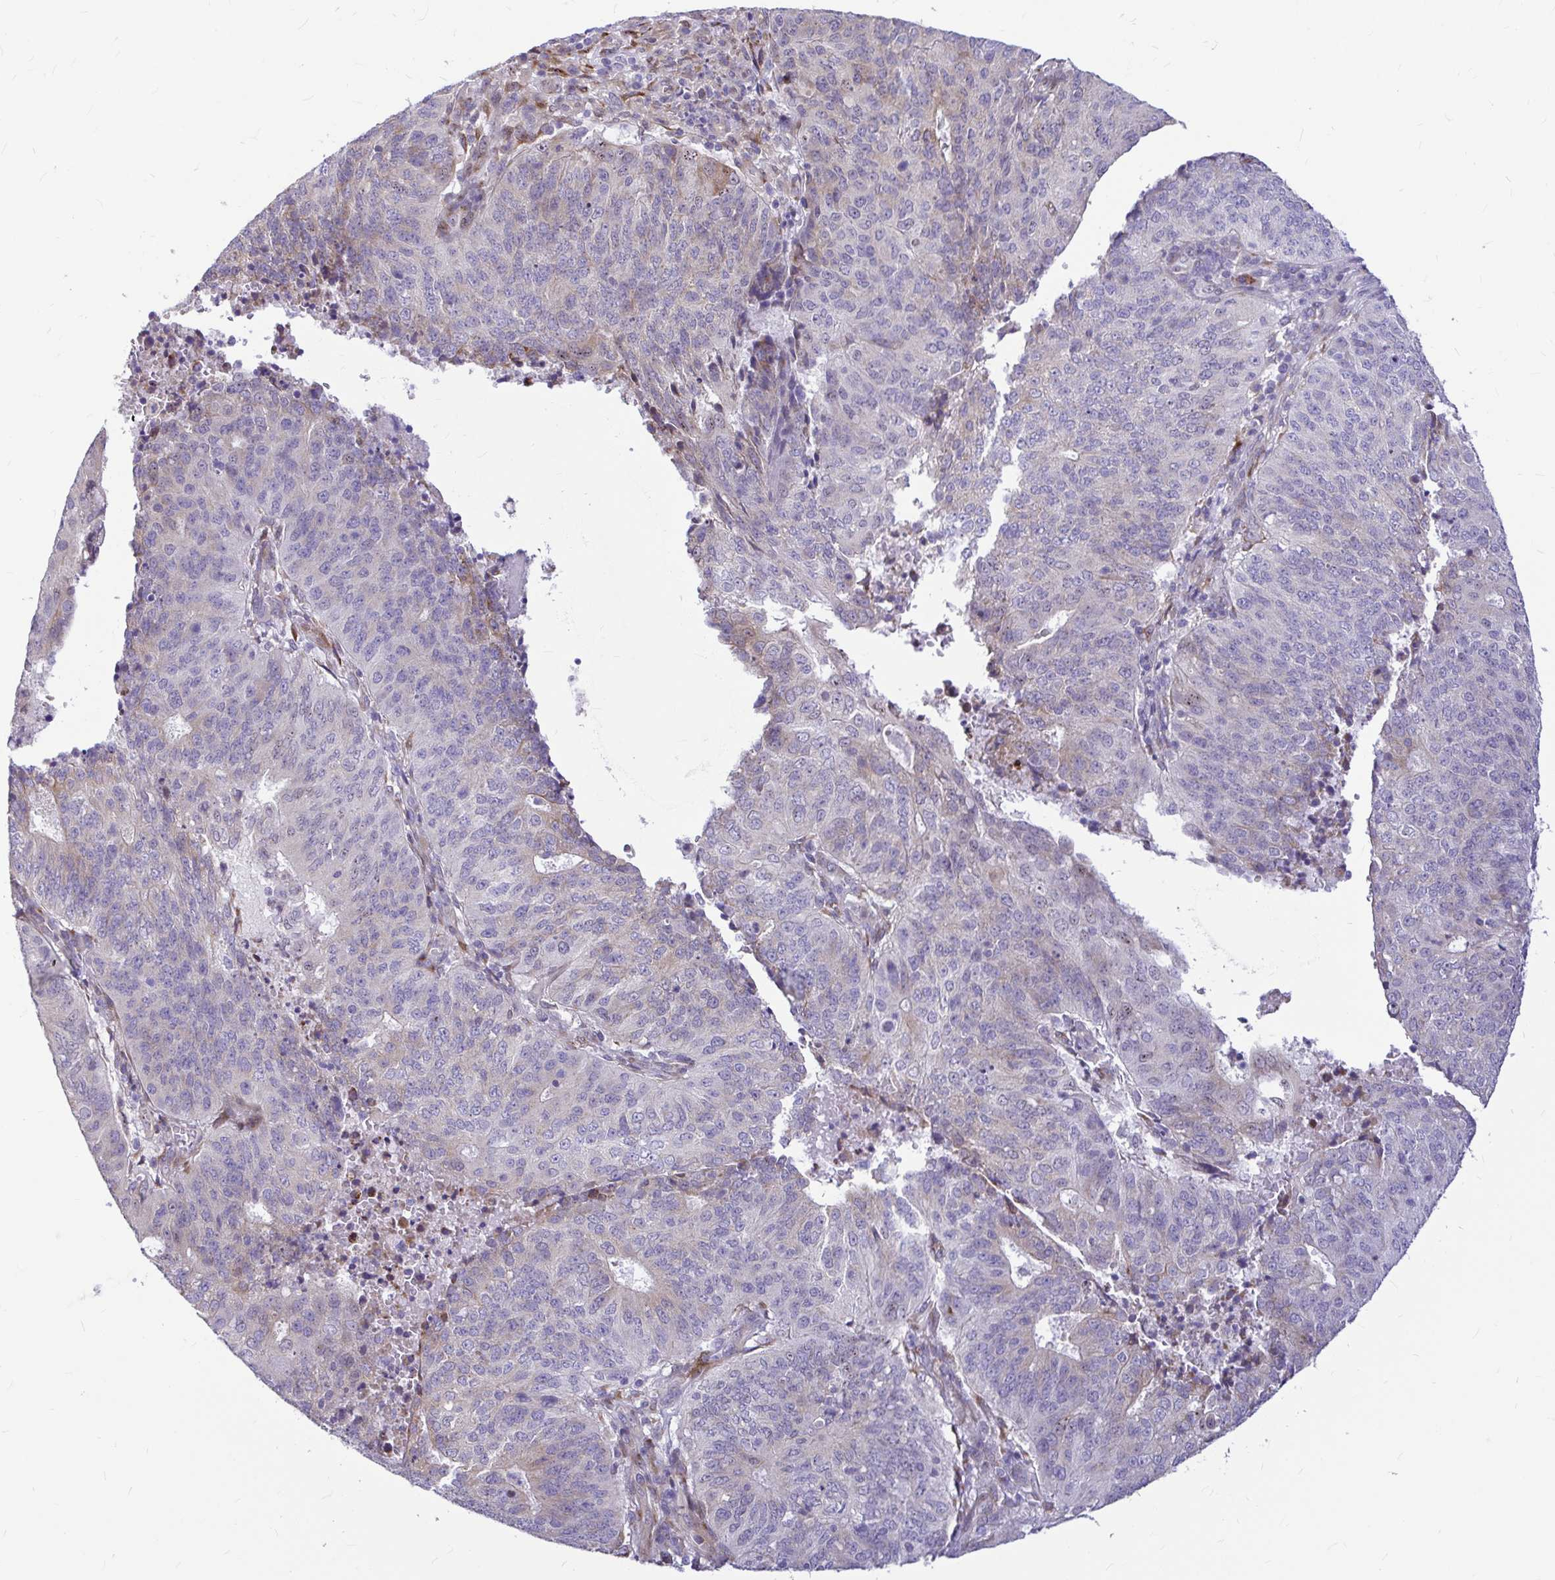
{"staining": {"intensity": "negative", "quantity": "none", "location": "none"}, "tissue": "endometrial cancer", "cell_type": "Tumor cells", "image_type": "cancer", "snomed": [{"axis": "morphology", "description": "Adenocarcinoma, NOS"}, {"axis": "topography", "description": "Endometrium"}], "caption": "Tumor cells are negative for brown protein staining in endometrial cancer (adenocarcinoma).", "gene": "GABBR2", "patient": {"sex": "female", "age": 82}}